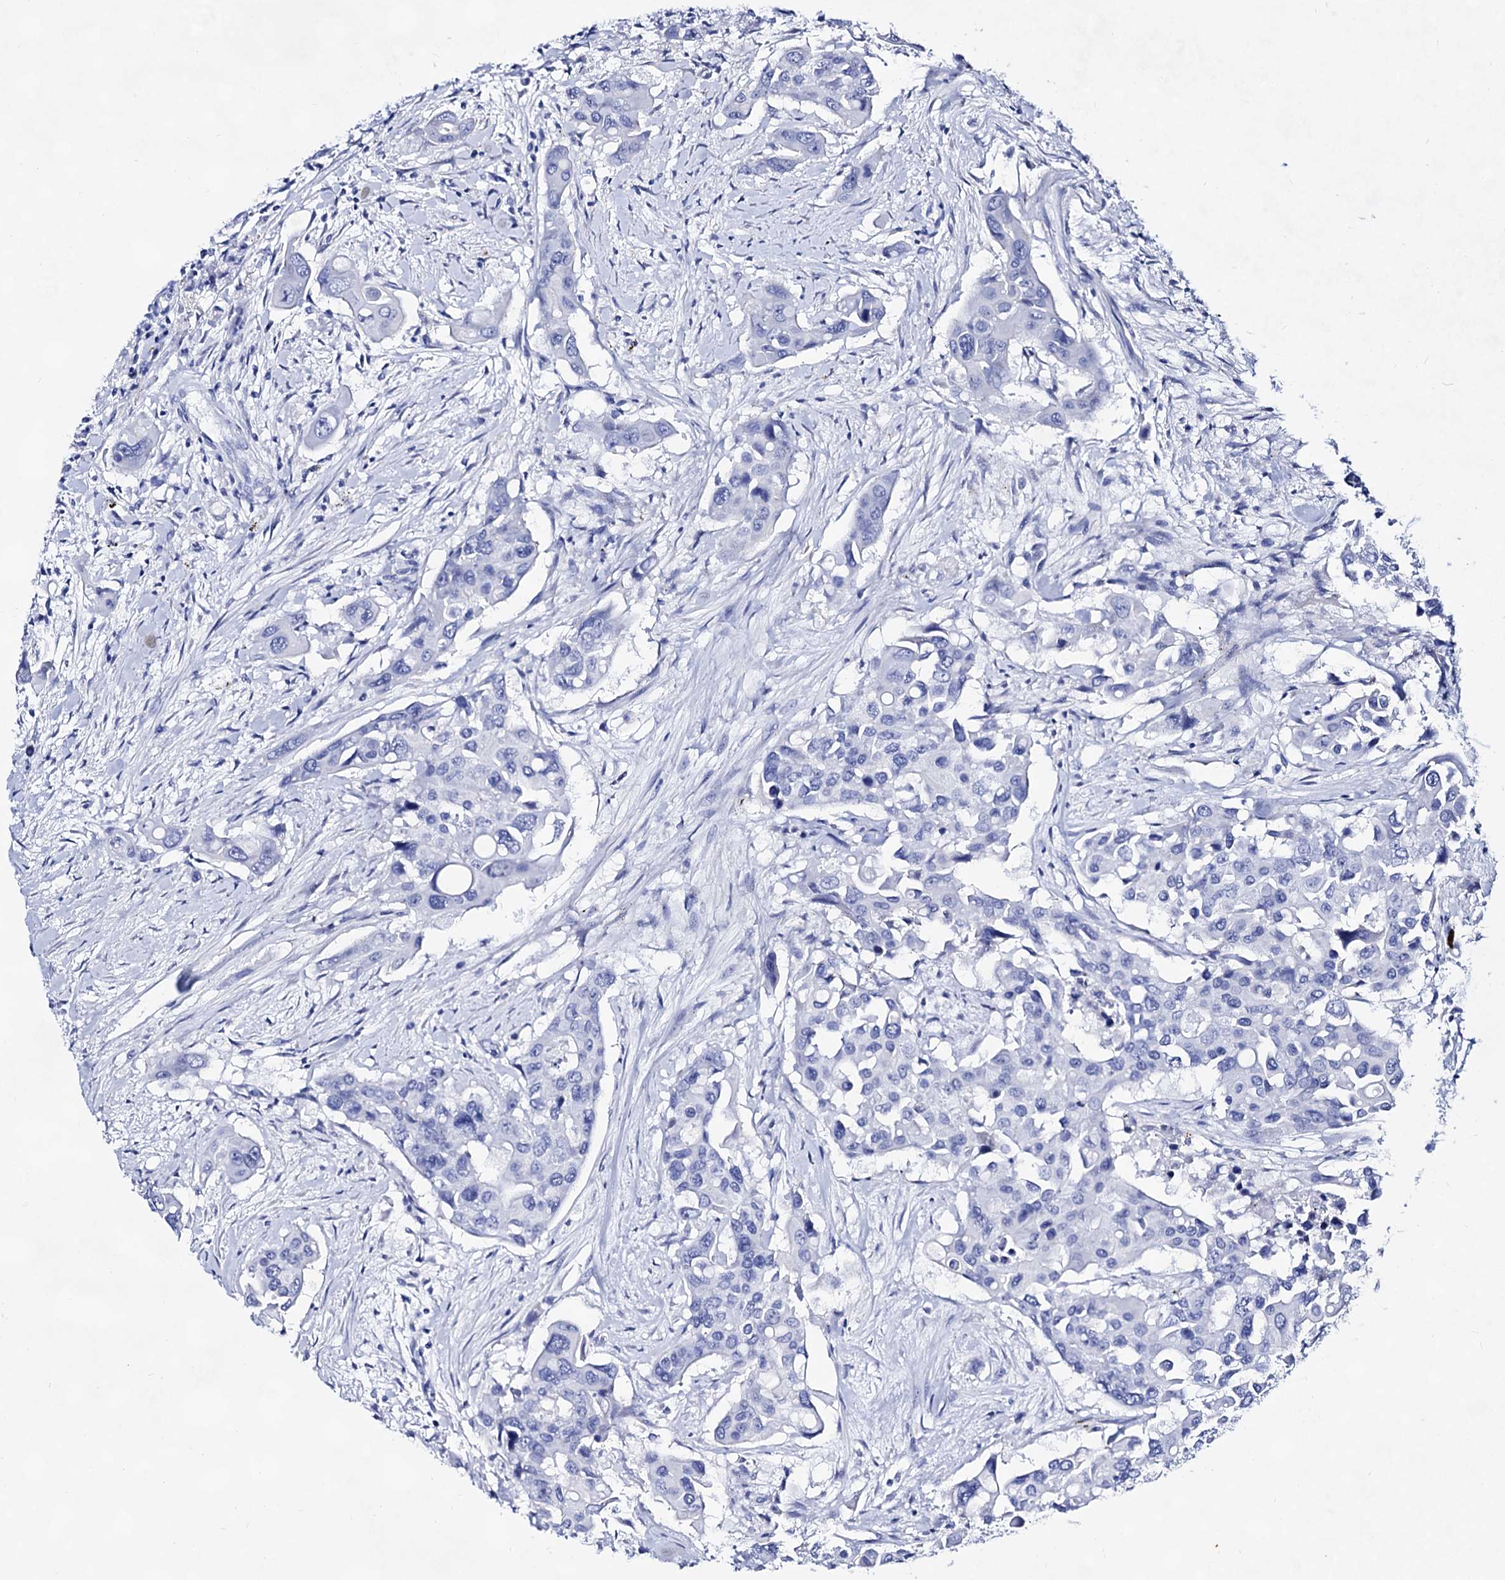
{"staining": {"intensity": "negative", "quantity": "none", "location": "none"}, "tissue": "colorectal cancer", "cell_type": "Tumor cells", "image_type": "cancer", "snomed": [{"axis": "morphology", "description": "Adenocarcinoma, NOS"}, {"axis": "topography", "description": "Colon"}], "caption": "High power microscopy histopathology image of an immunohistochemistry (IHC) image of colorectal cancer (adenocarcinoma), revealing no significant positivity in tumor cells.", "gene": "PLIN1", "patient": {"sex": "male", "age": 77}}